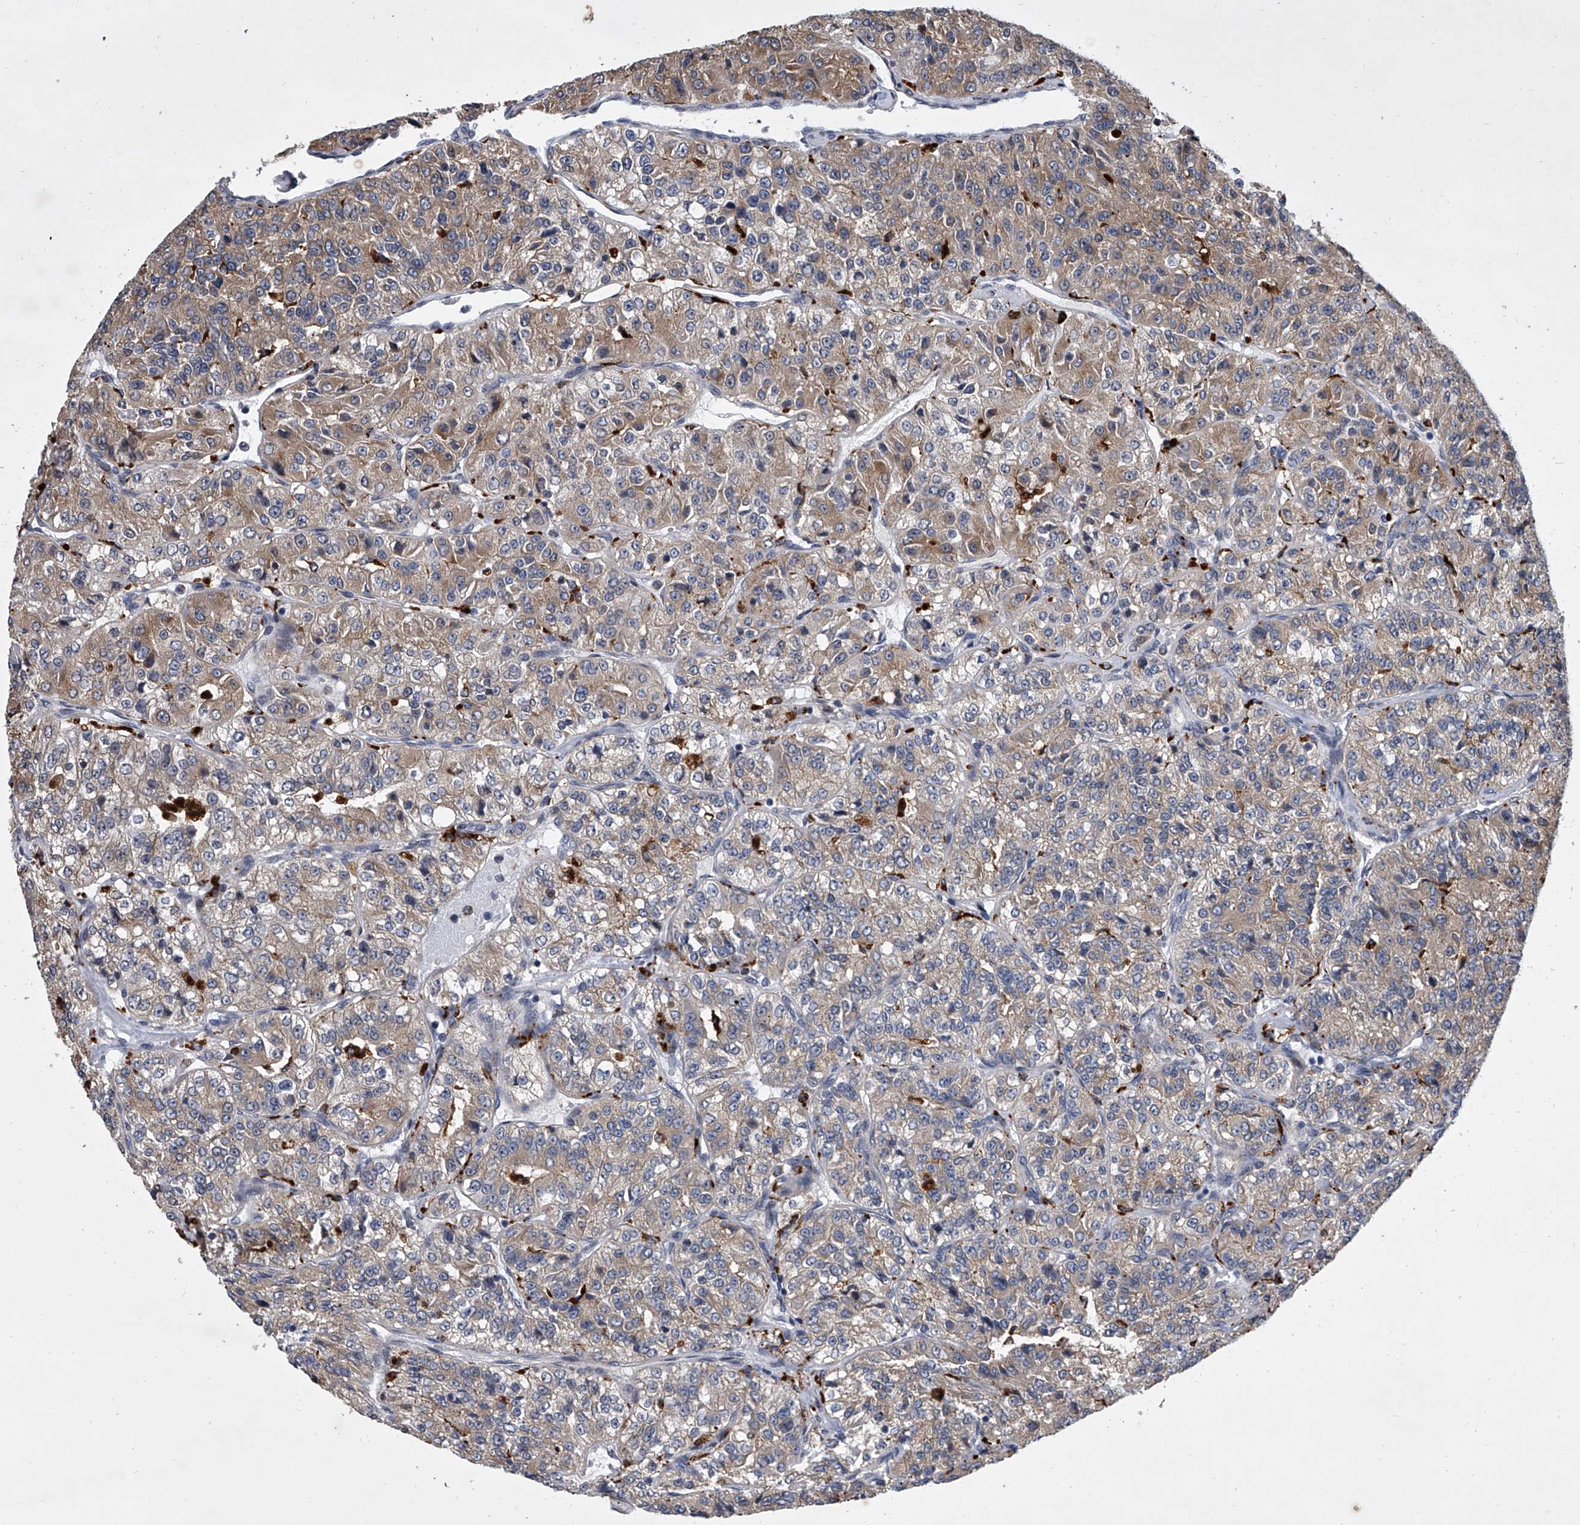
{"staining": {"intensity": "moderate", "quantity": "25%-75%", "location": "cytoplasmic/membranous"}, "tissue": "renal cancer", "cell_type": "Tumor cells", "image_type": "cancer", "snomed": [{"axis": "morphology", "description": "Adenocarcinoma, NOS"}, {"axis": "topography", "description": "Kidney"}], "caption": "IHC image of human renal cancer (adenocarcinoma) stained for a protein (brown), which exhibits medium levels of moderate cytoplasmic/membranous positivity in approximately 25%-75% of tumor cells.", "gene": "TRIM8", "patient": {"sex": "female", "age": 63}}